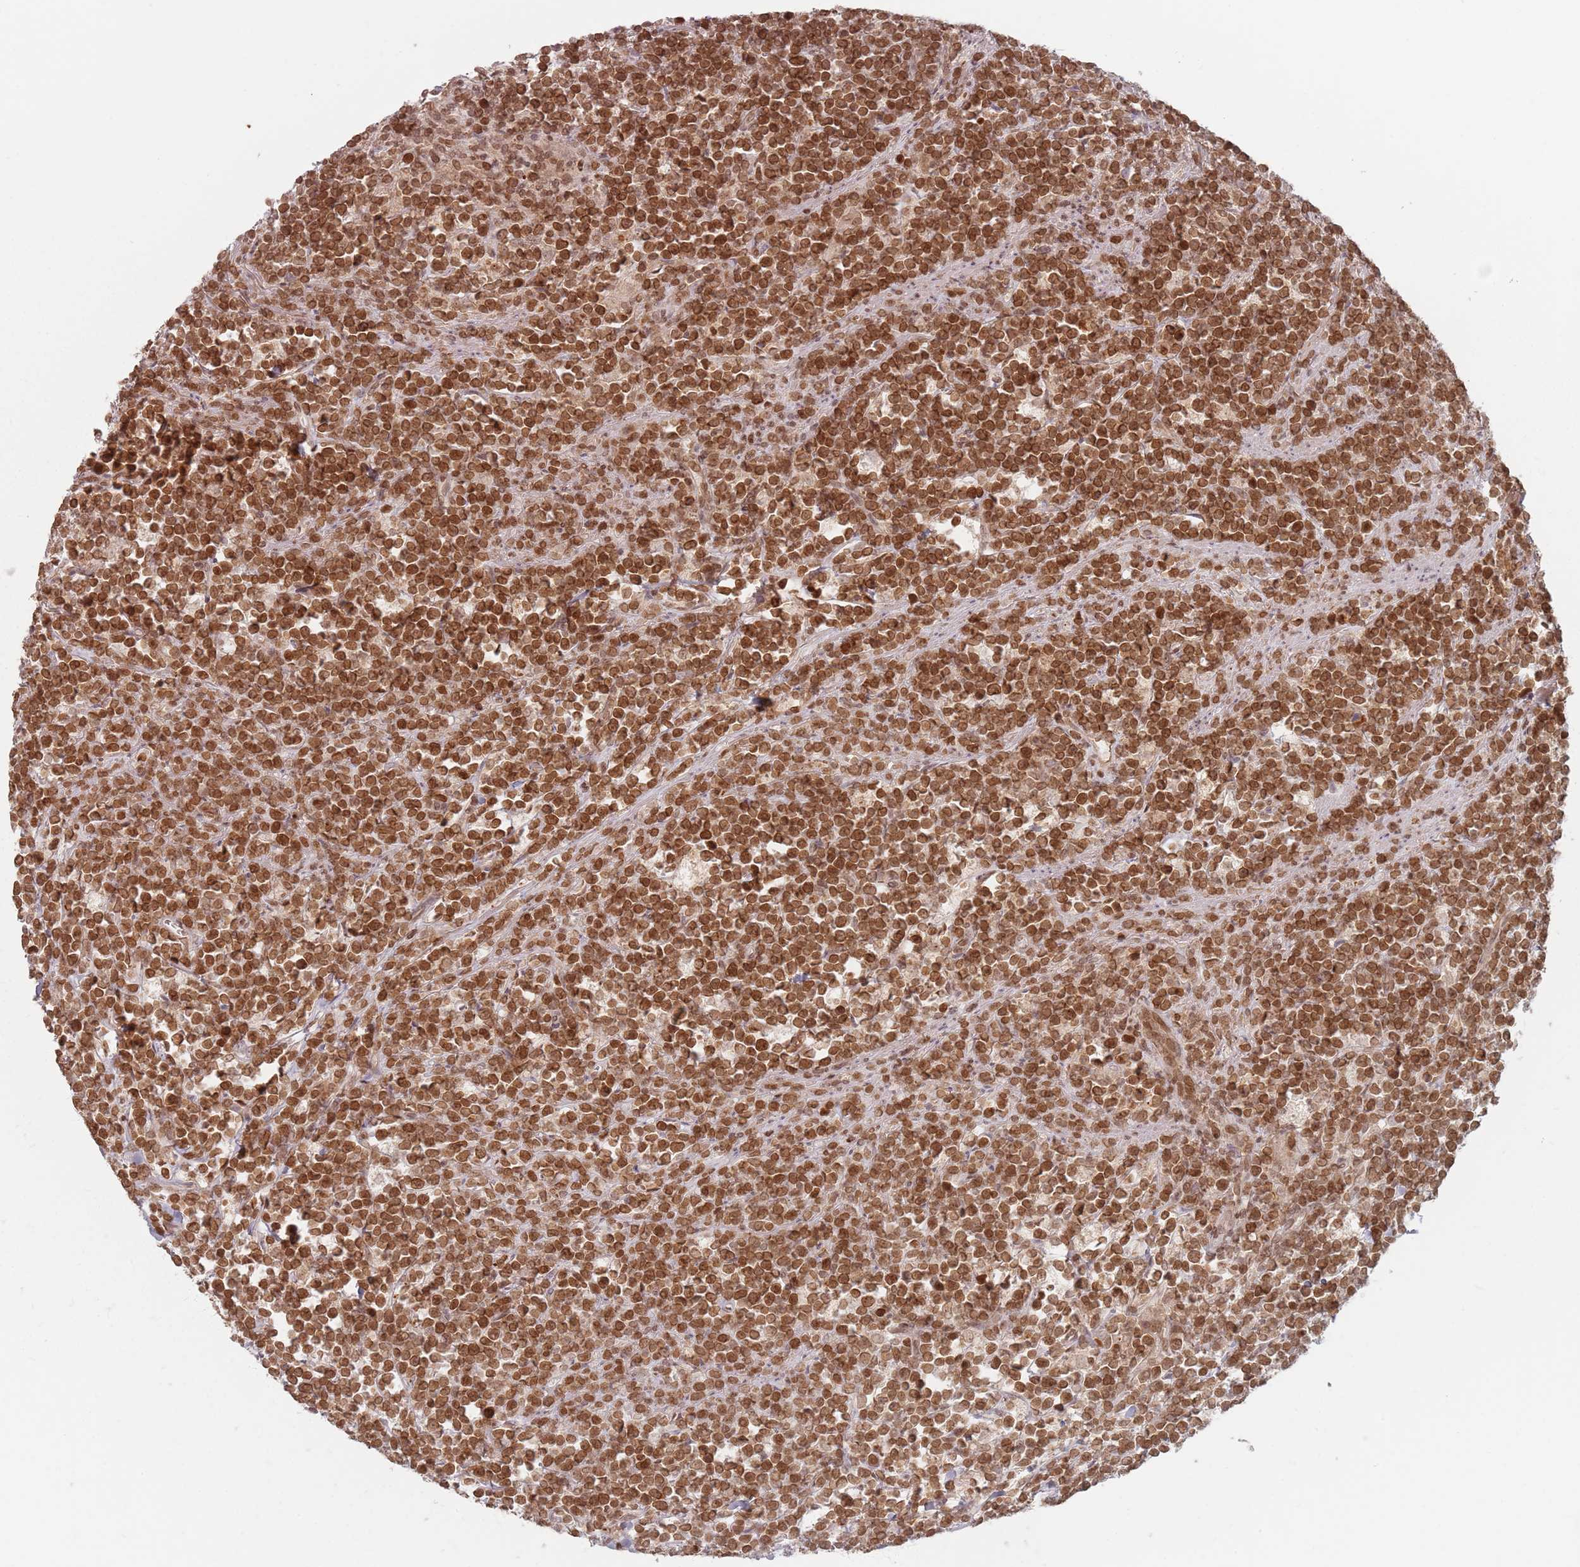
{"staining": {"intensity": "strong", "quantity": ">75%", "location": "nuclear"}, "tissue": "lymphoma", "cell_type": "Tumor cells", "image_type": "cancer", "snomed": [{"axis": "morphology", "description": "Malignant lymphoma, non-Hodgkin's type, High grade"}, {"axis": "topography", "description": "Small intestine"}, {"axis": "topography", "description": "Colon"}], "caption": "Brown immunohistochemical staining in human lymphoma displays strong nuclear expression in about >75% of tumor cells.", "gene": "NUP50", "patient": {"sex": "male", "age": 8}}